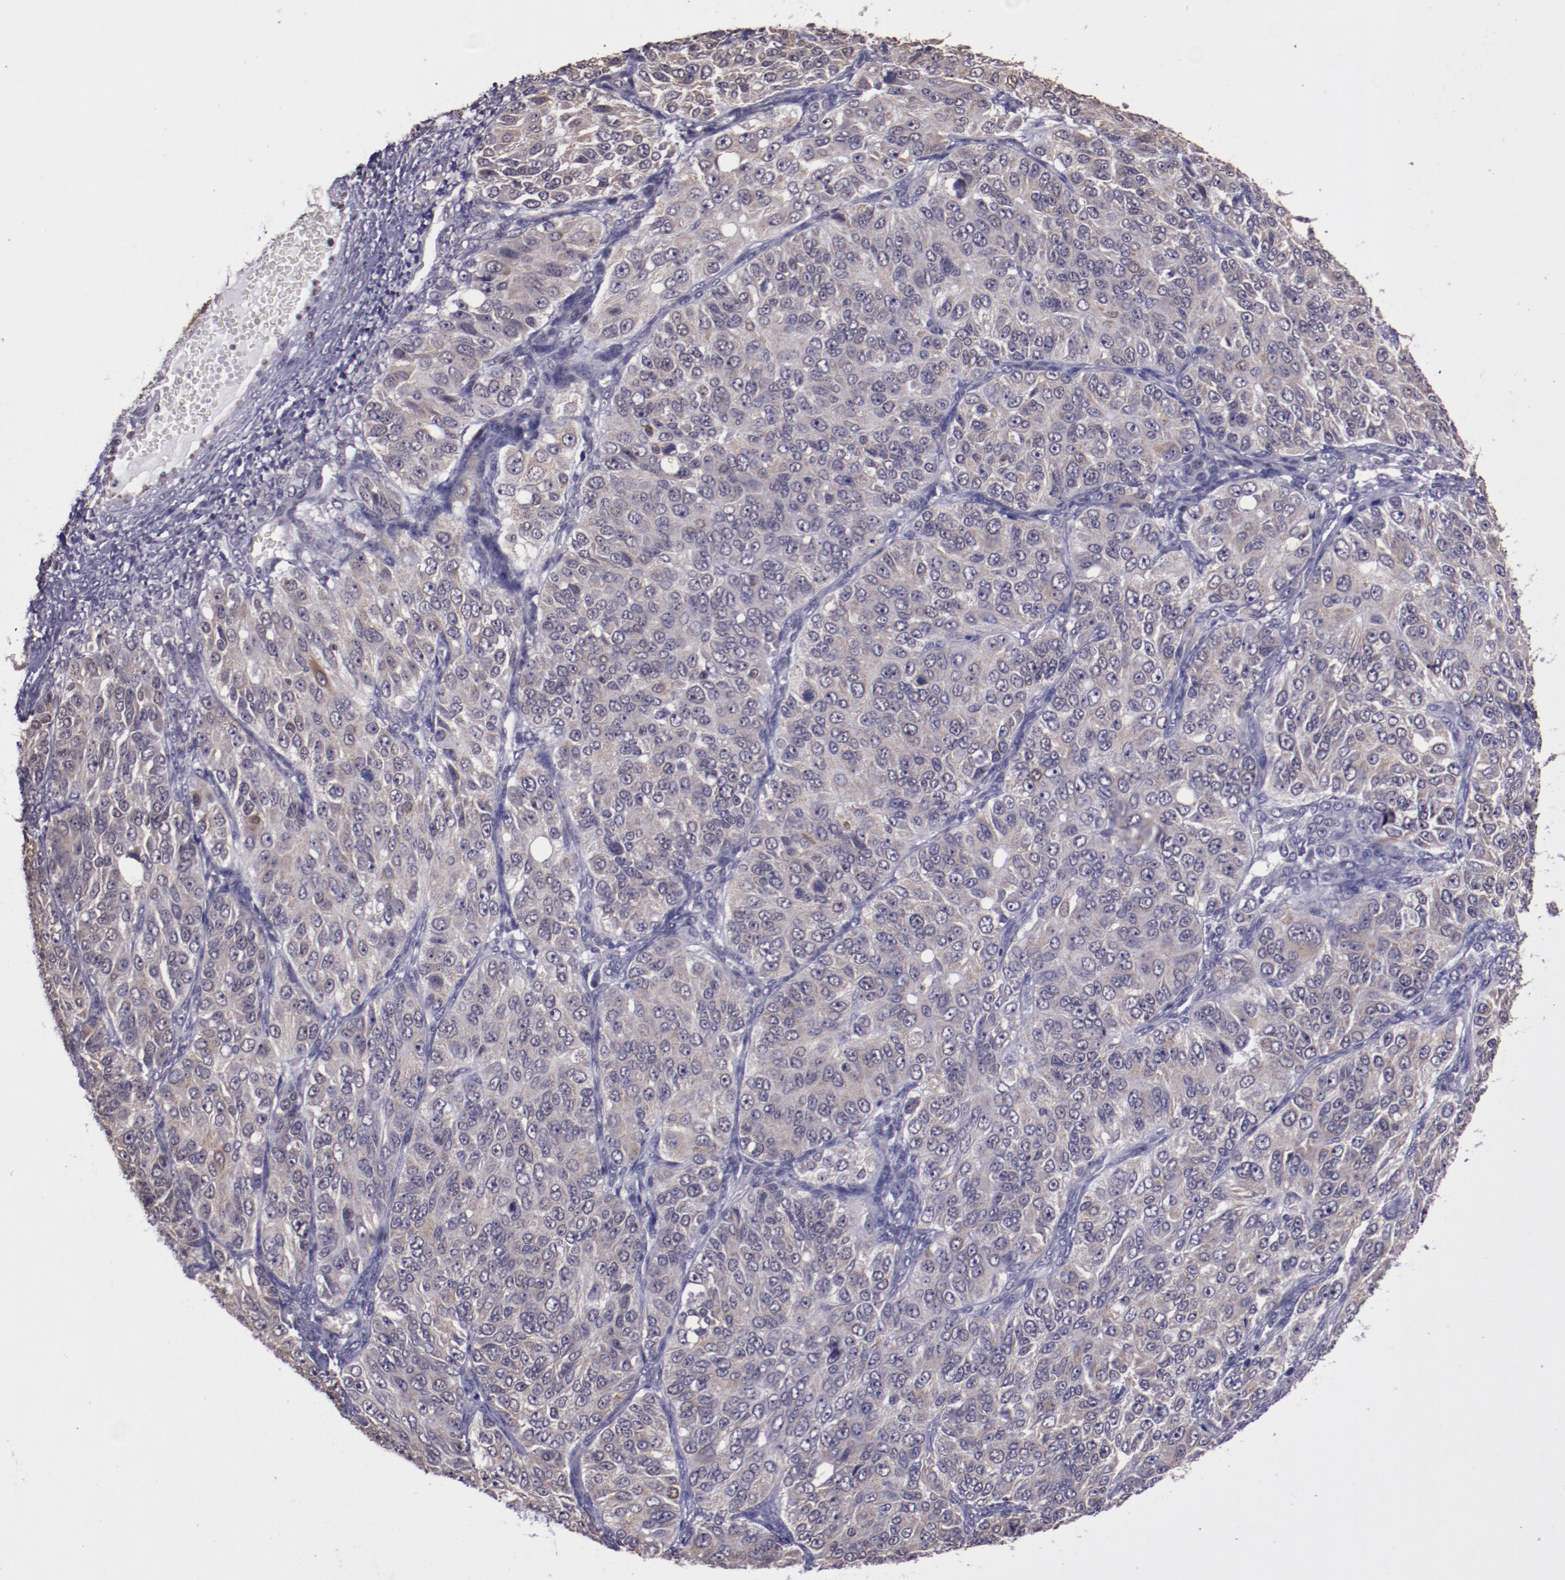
{"staining": {"intensity": "weak", "quantity": ">75%", "location": "cytoplasmic/membranous"}, "tissue": "ovarian cancer", "cell_type": "Tumor cells", "image_type": "cancer", "snomed": [{"axis": "morphology", "description": "Carcinoma, endometroid"}, {"axis": "topography", "description": "Ovary"}], "caption": "A brown stain labels weak cytoplasmic/membranous positivity of a protein in human ovarian cancer tumor cells.", "gene": "ELF1", "patient": {"sex": "female", "age": 51}}